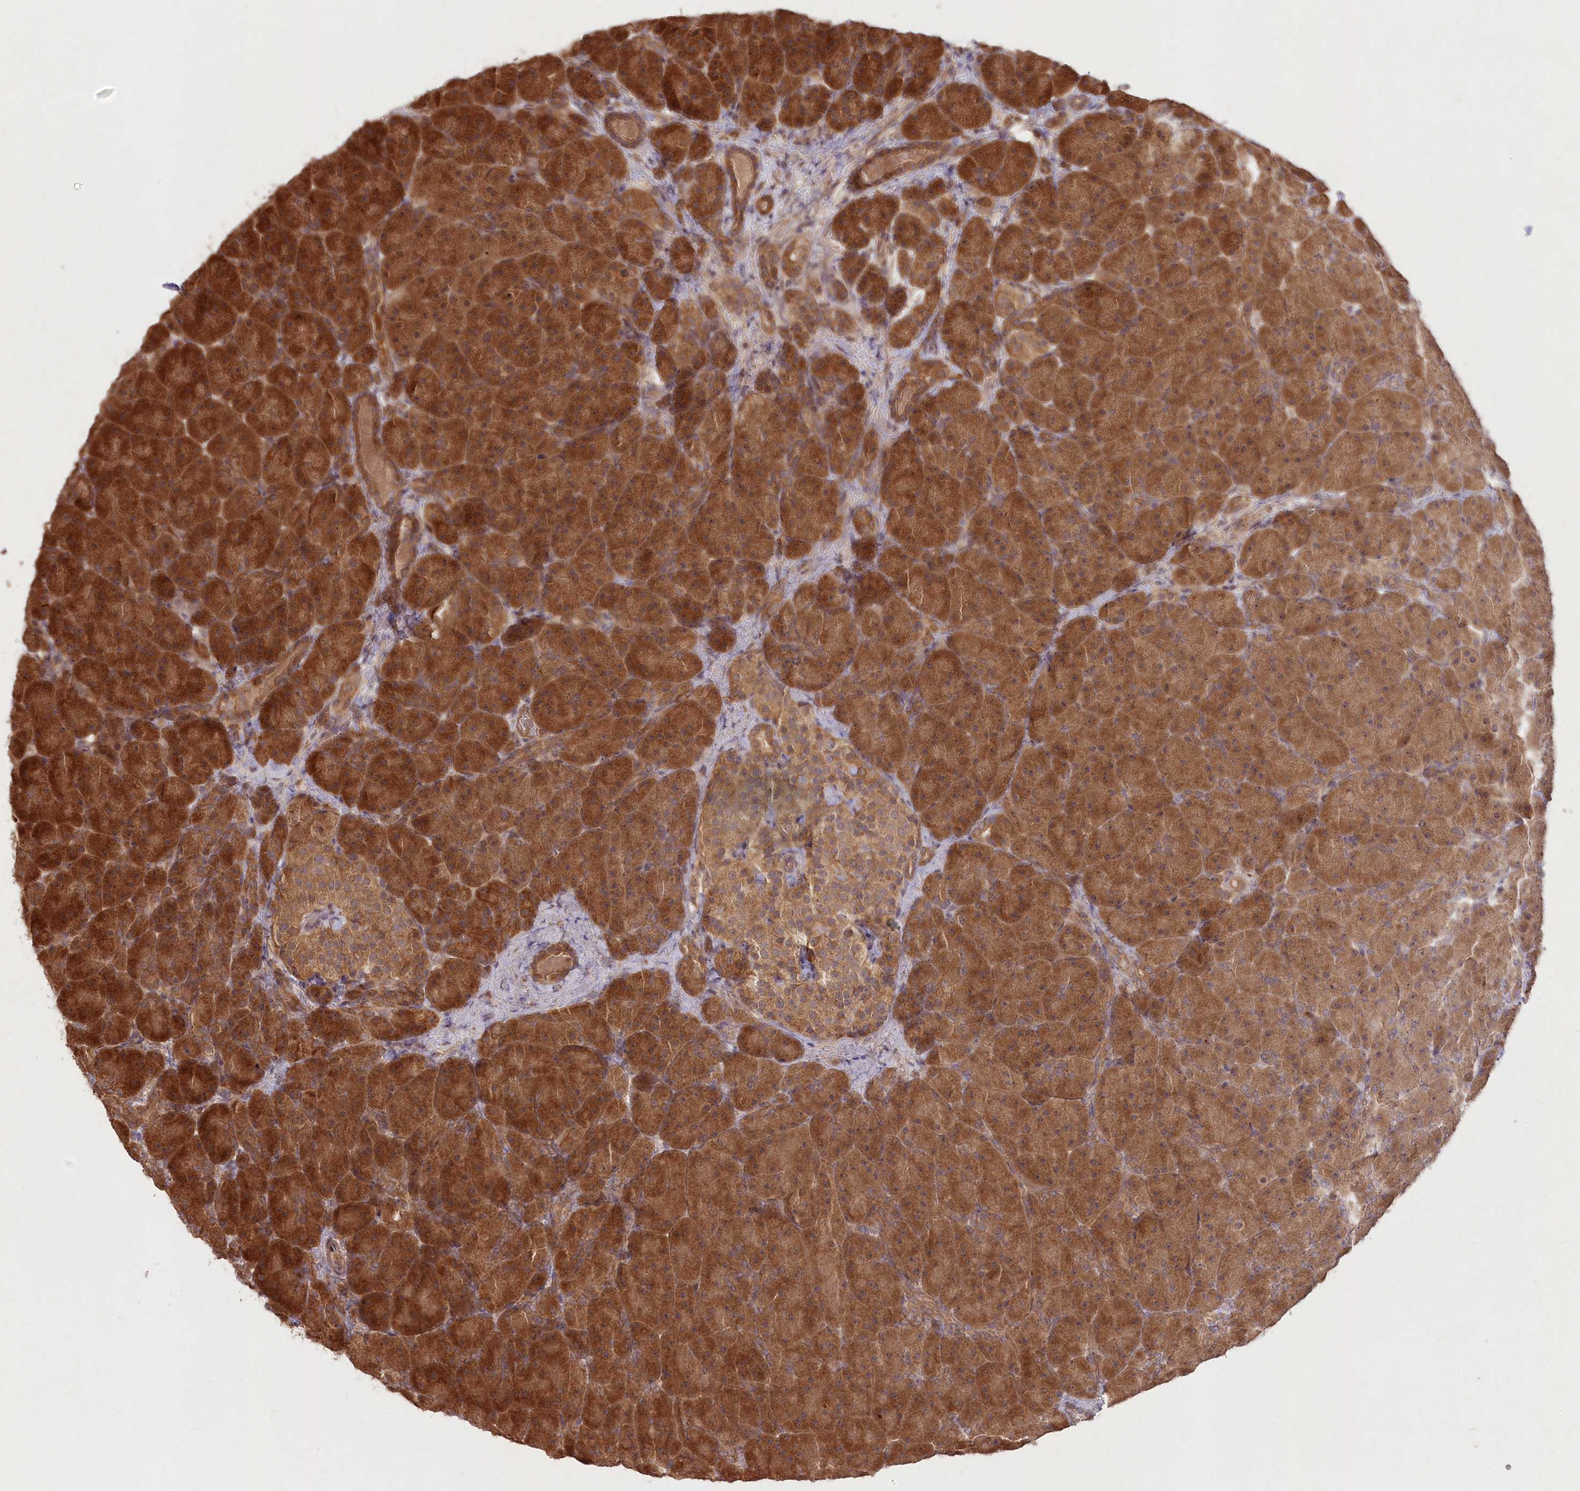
{"staining": {"intensity": "strong", "quantity": ">75%", "location": "cytoplasmic/membranous"}, "tissue": "pancreas", "cell_type": "Exocrine glandular cells", "image_type": "normal", "snomed": [{"axis": "morphology", "description": "Normal tissue, NOS"}, {"axis": "topography", "description": "Pancreas"}], "caption": "Brown immunohistochemical staining in normal human pancreas displays strong cytoplasmic/membranous expression in about >75% of exocrine glandular cells. Nuclei are stained in blue.", "gene": "IRAK1BP1", "patient": {"sex": "male", "age": 66}}